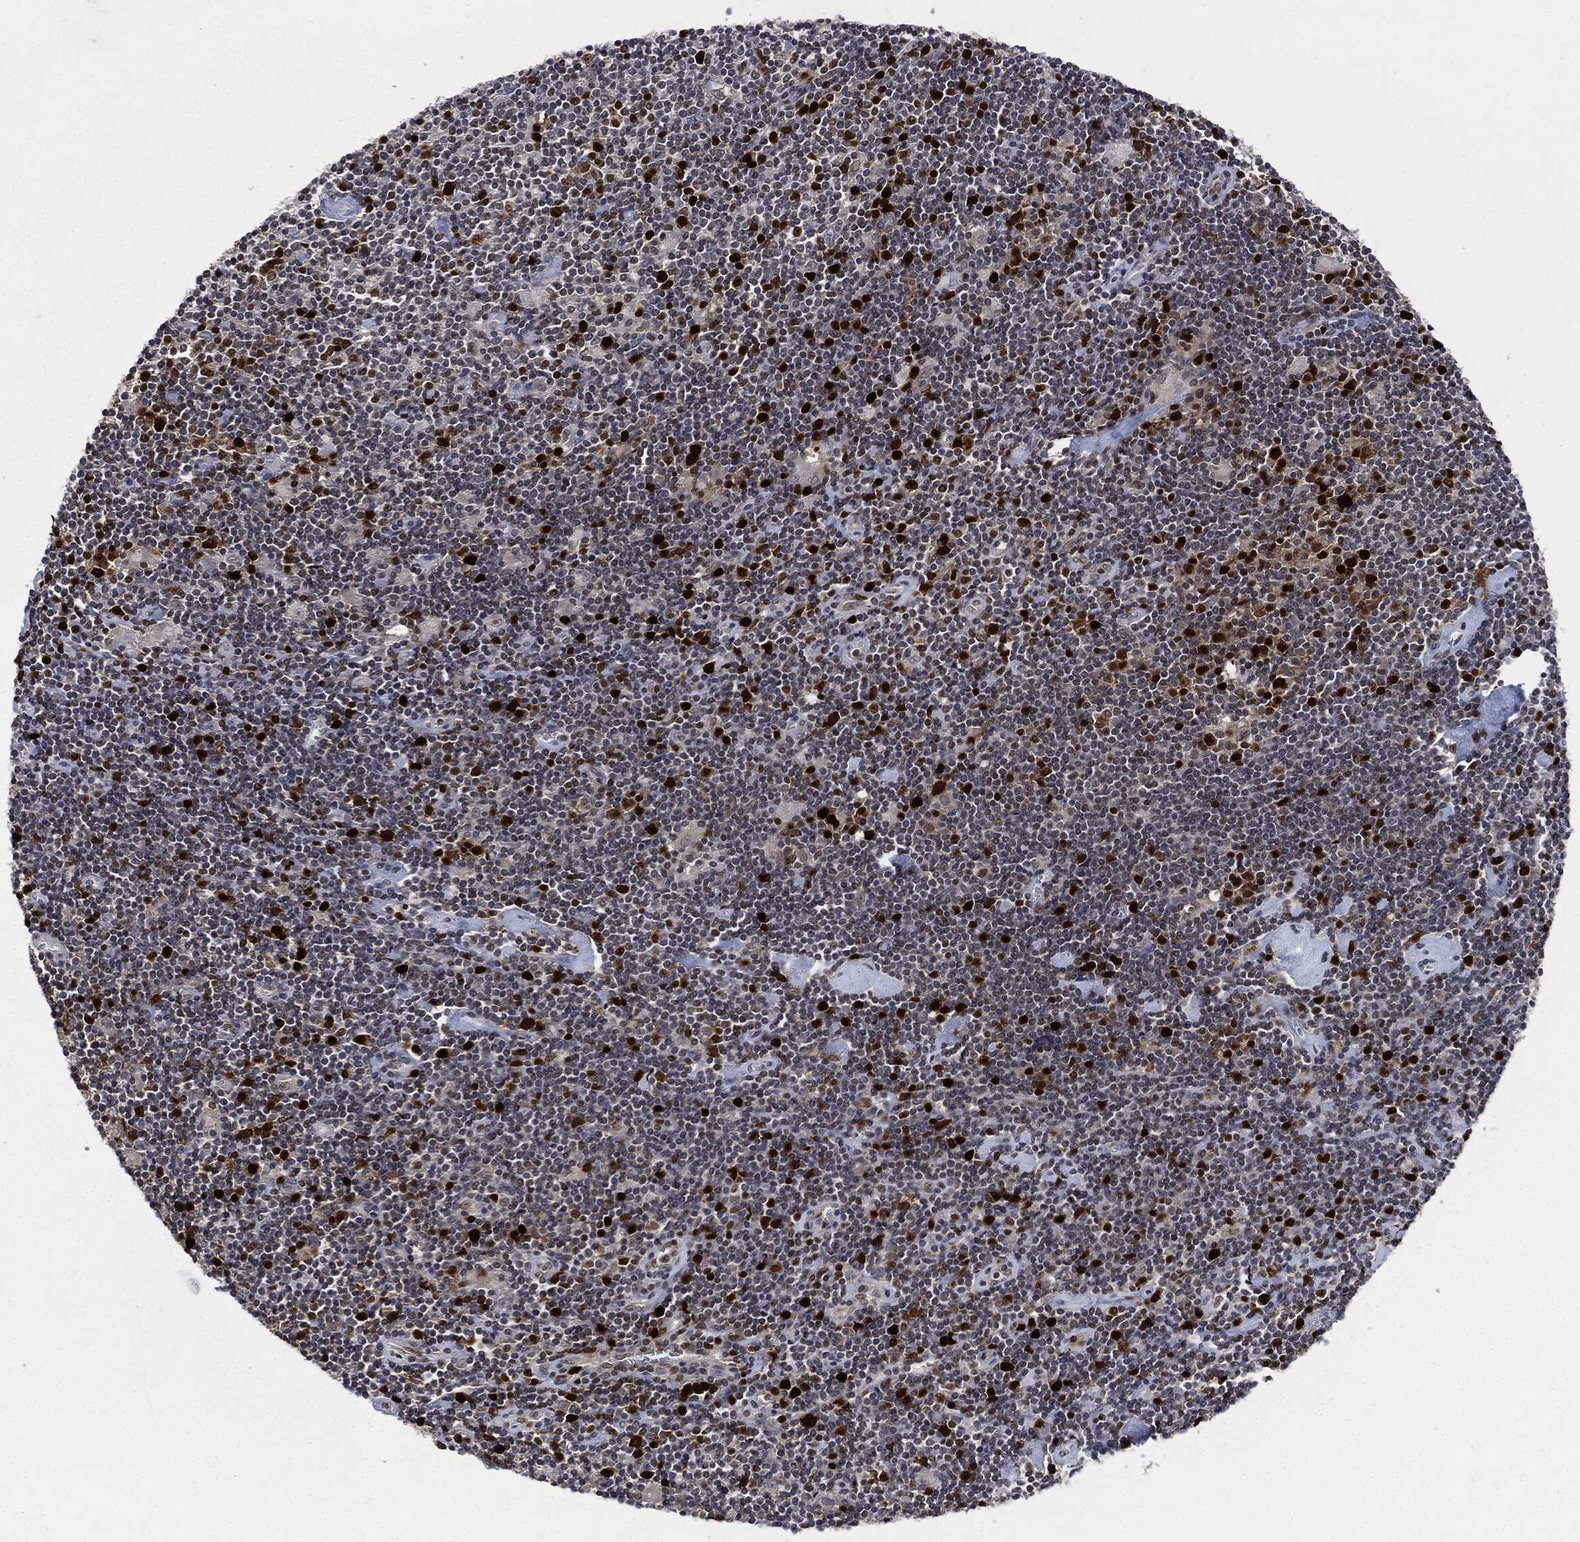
{"staining": {"intensity": "strong", "quantity": "25%-75%", "location": "nuclear"}, "tissue": "lymphoma", "cell_type": "Tumor cells", "image_type": "cancer", "snomed": [{"axis": "morphology", "description": "Hodgkin's disease, NOS"}, {"axis": "topography", "description": "Lymph node"}], "caption": "Lymphoma stained with a protein marker shows strong staining in tumor cells.", "gene": "PCNA", "patient": {"sex": "male", "age": 40}}